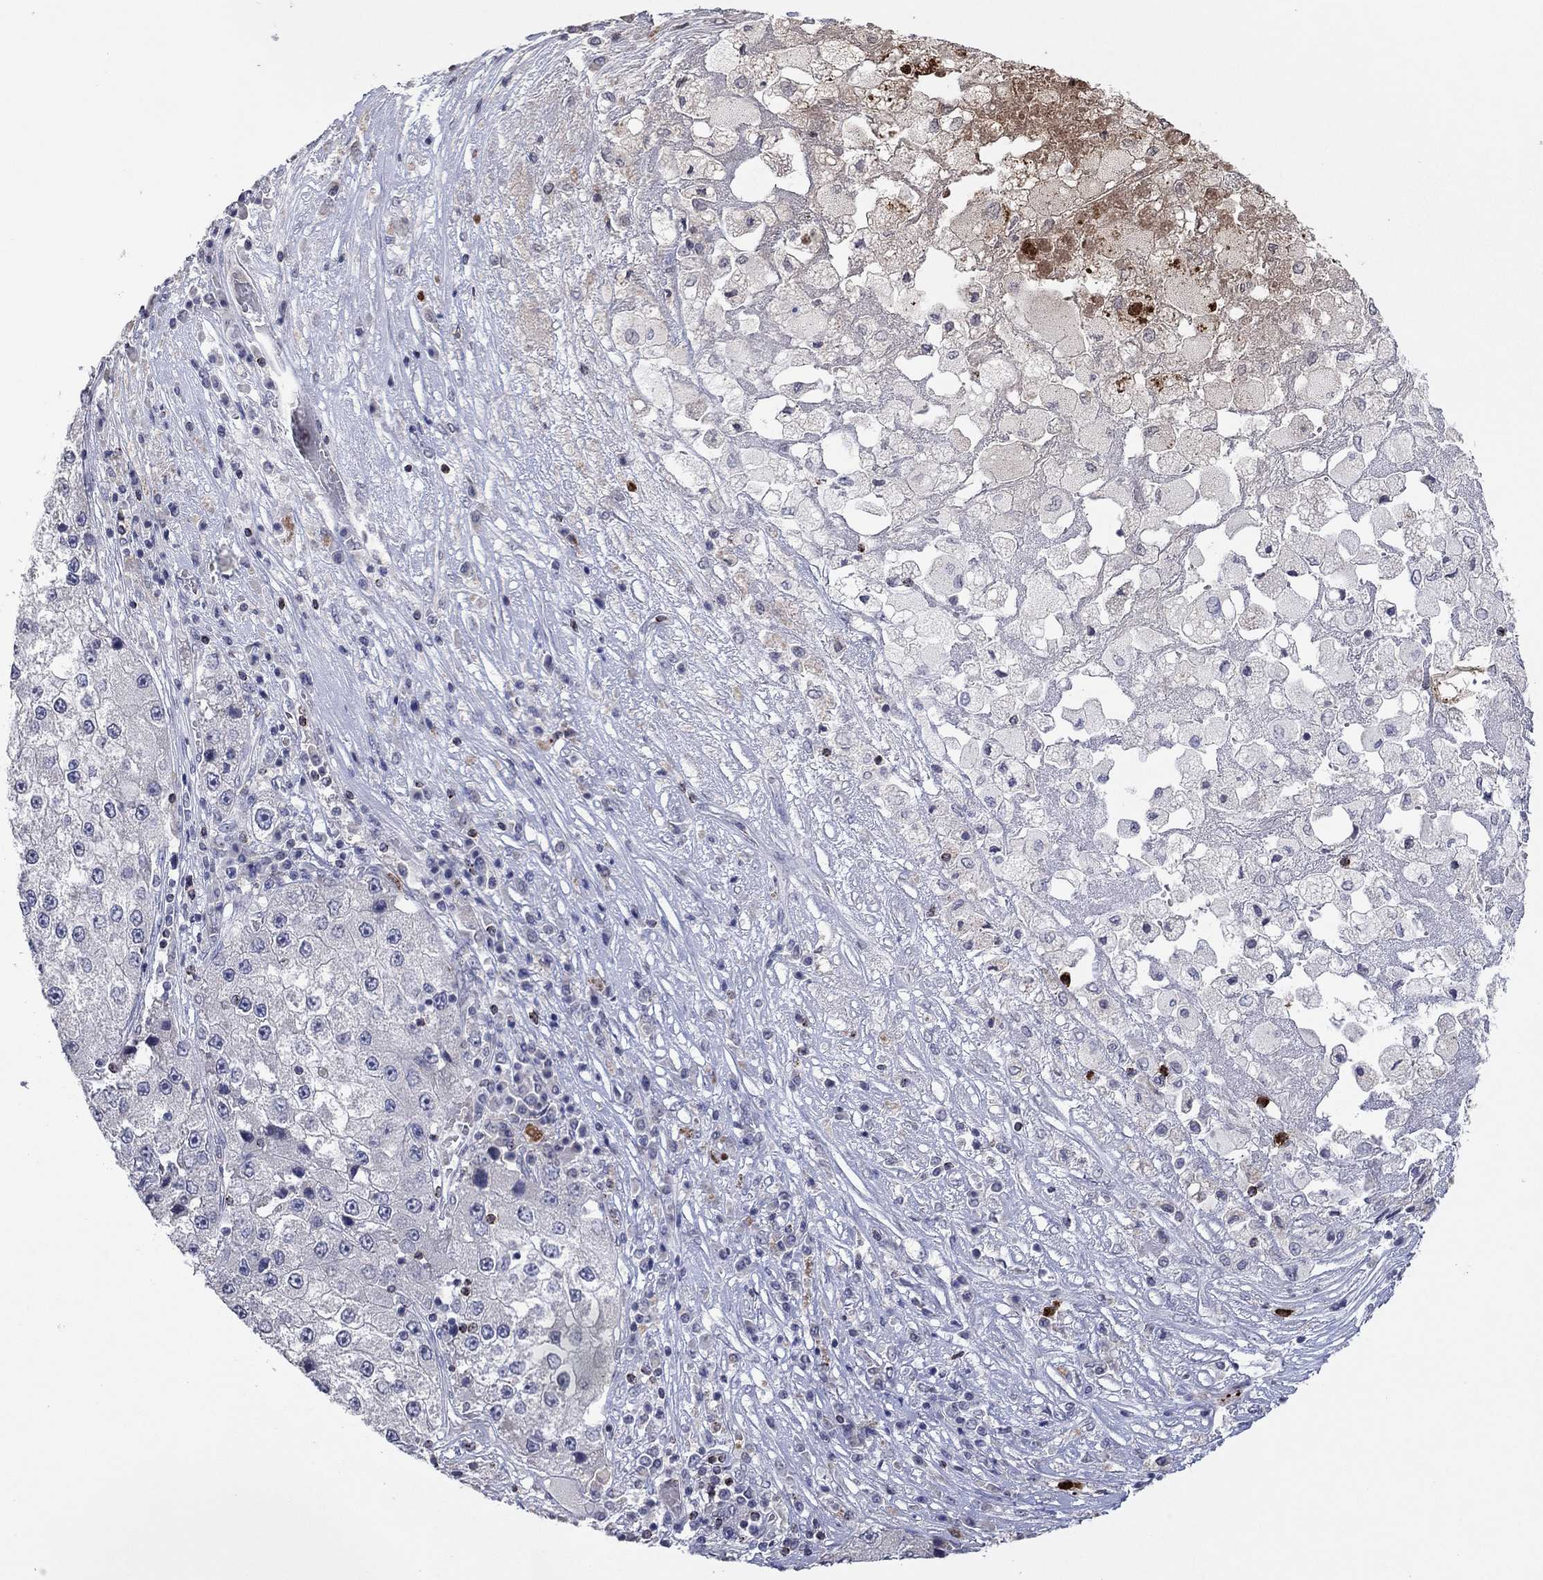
{"staining": {"intensity": "negative", "quantity": "none", "location": "none"}, "tissue": "liver cancer", "cell_type": "Tumor cells", "image_type": "cancer", "snomed": [{"axis": "morphology", "description": "Carcinoma, Hepatocellular, NOS"}, {"axis": "topography", "description": "Liver"}], "caption": "The image shows no staining of tumor cells in liver hepatocellular carcinoma.", "gene": "CCL5", "patient": {"sex": "female", "age": 73}}